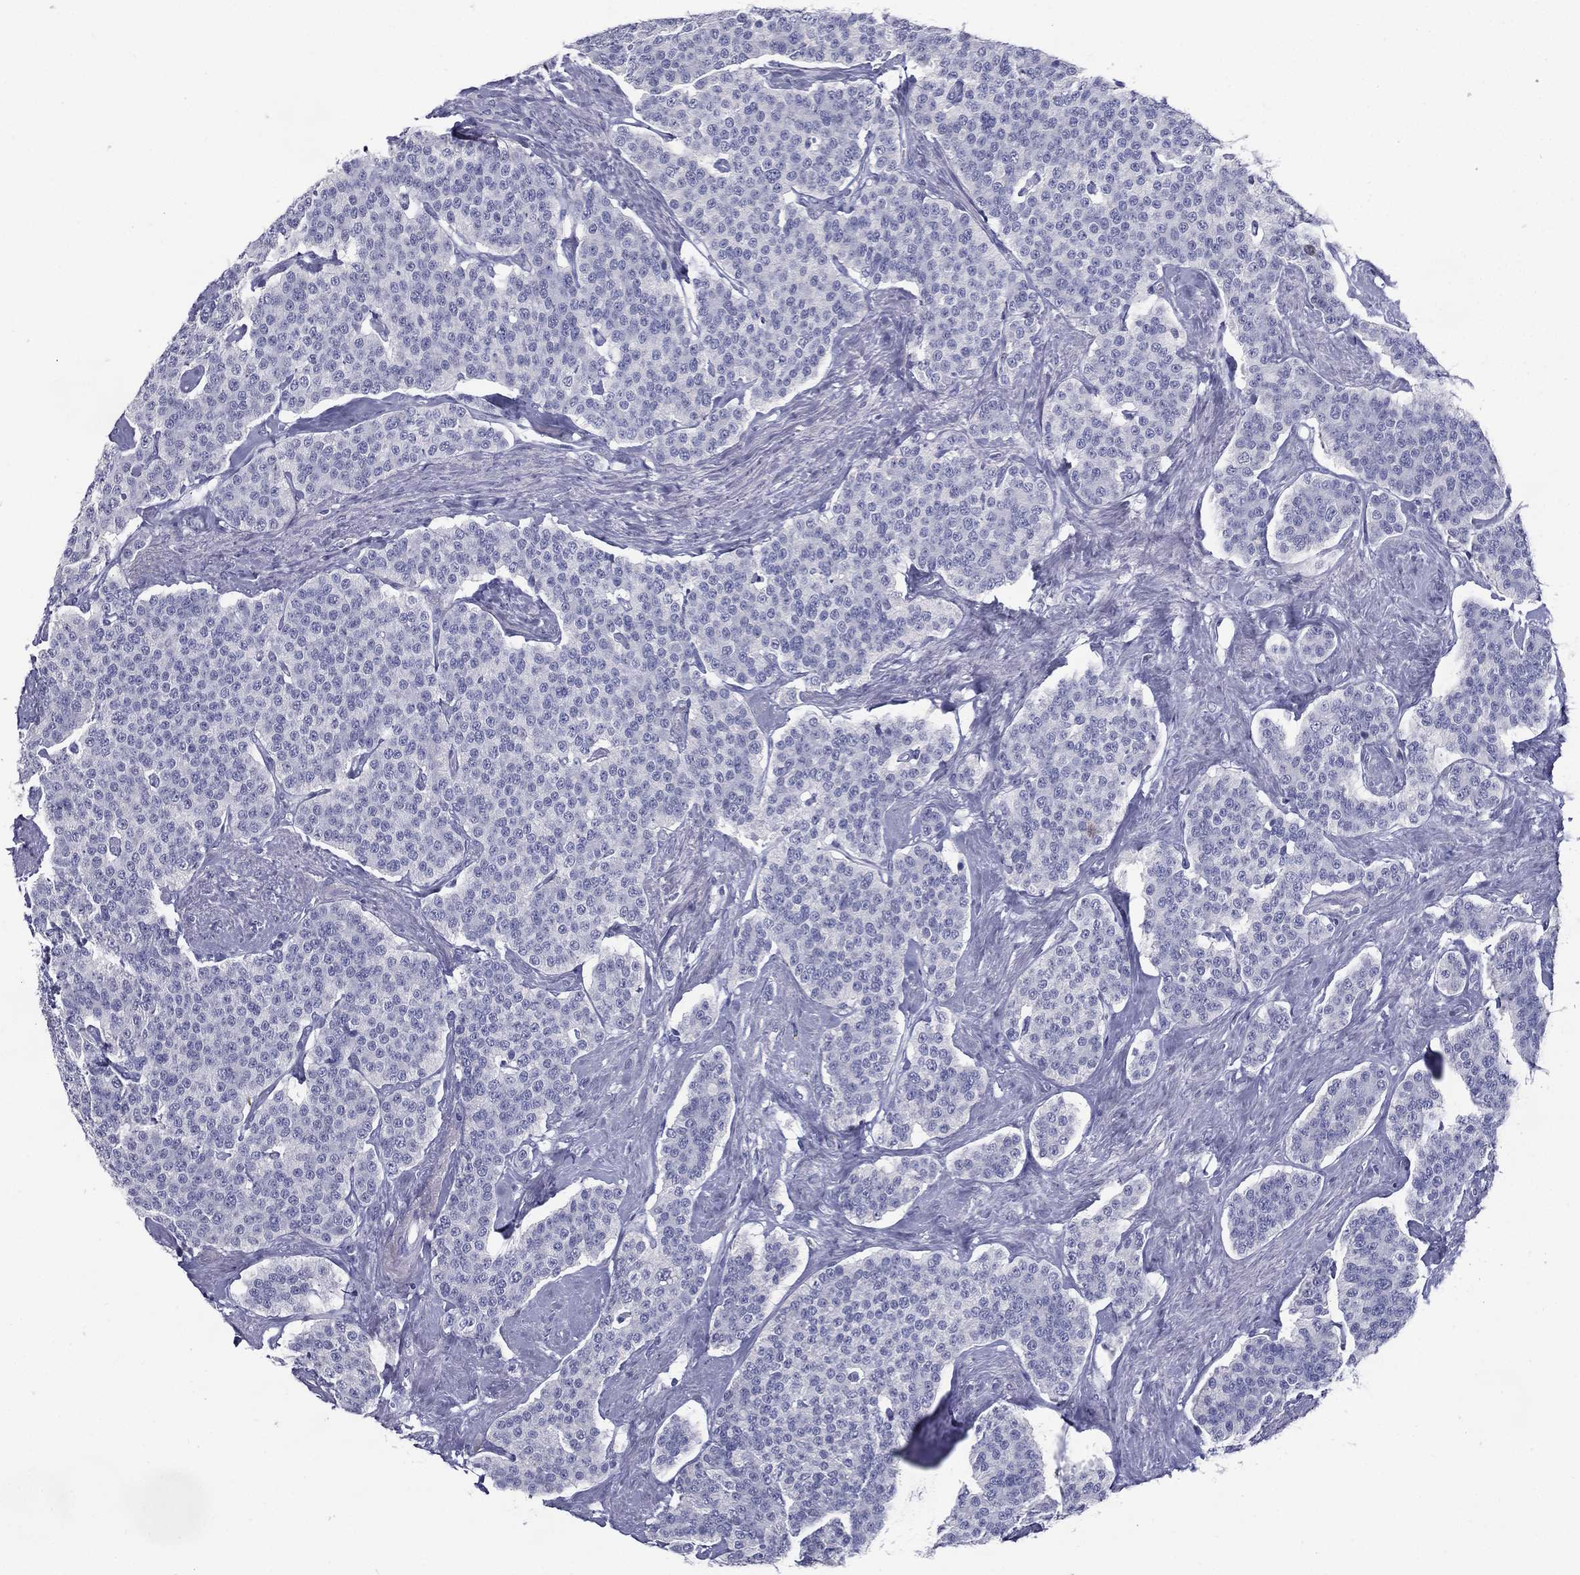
{"staining": {"intensity": "negative", "quantity": "none", "location": "none"}, "tissue": "carcinoid", "cell_type": "Tumor cells", "image_type": "cancer", "snomed": [{"axis": "morphology", "description": "Carcinoid, malignant, NOS"}, {"axis": "topography", "description": "Small intestine"}], "caption": "An image of carcinoid (malignant) stained for a protein shows no brown staining in tumor cells.", "gene": "KIF2C", "patient": {"sex": "female", "age": 58}}